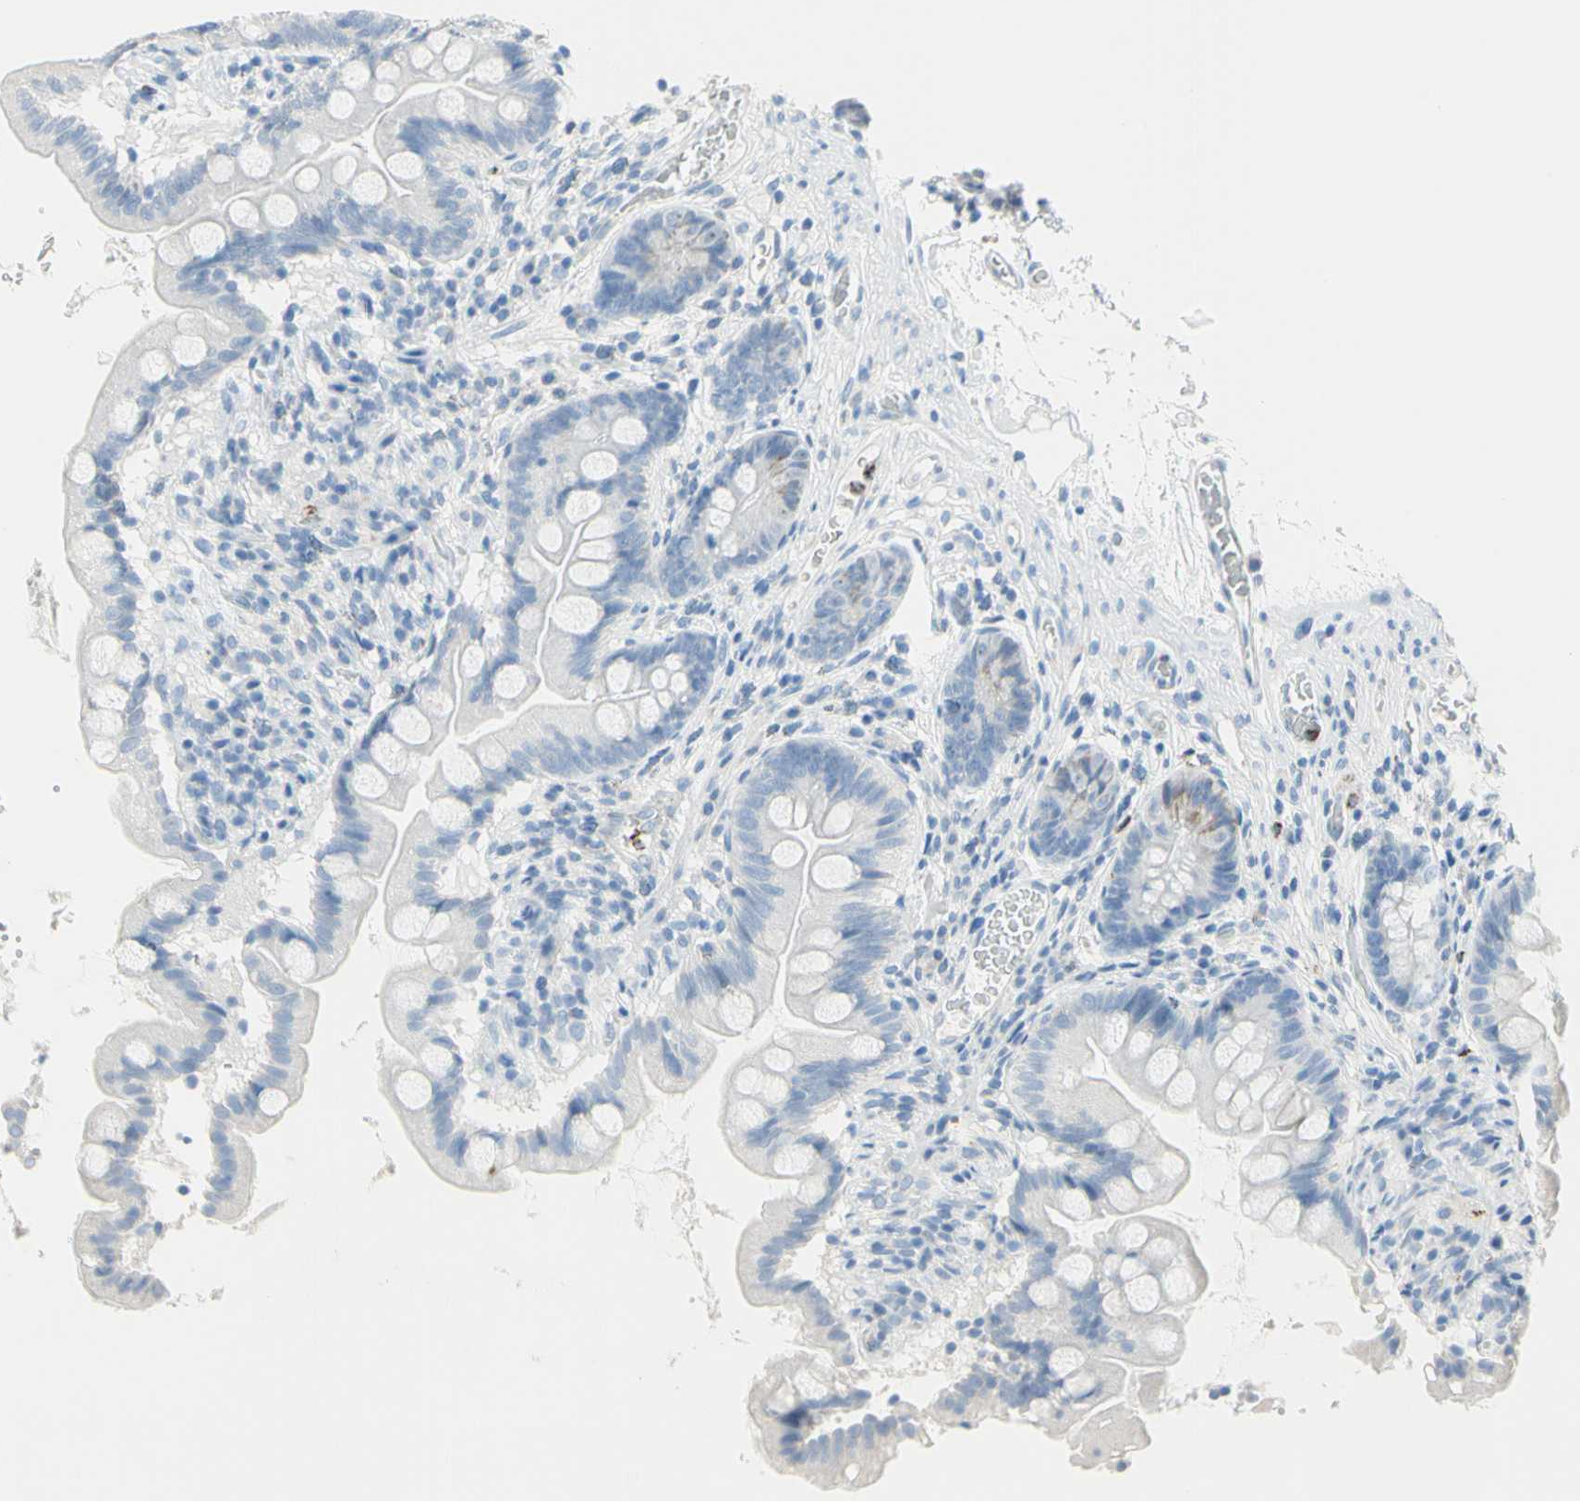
{"staining": {"intensity": "negative", "quantity": "none", "location": "none"}, "tissue": "small intestine", "cell_type": "Glandular cells", "image_type": "normal", "snomed": [{"axis": "morphology", "description": "Normal tissue, NOS"}, {"axis": "topography", "description": "Small intestine"}], "caption": "An image of small intestine stained for a protein shows no brown staining in glandular cells. (DAB (3,3'-diaminobenzidine) immunohistochemistry (IHC) with hematoxylin counter stain).", "gene": "CYSLTR1", "patient": {"sex": "female", "age": 56}}